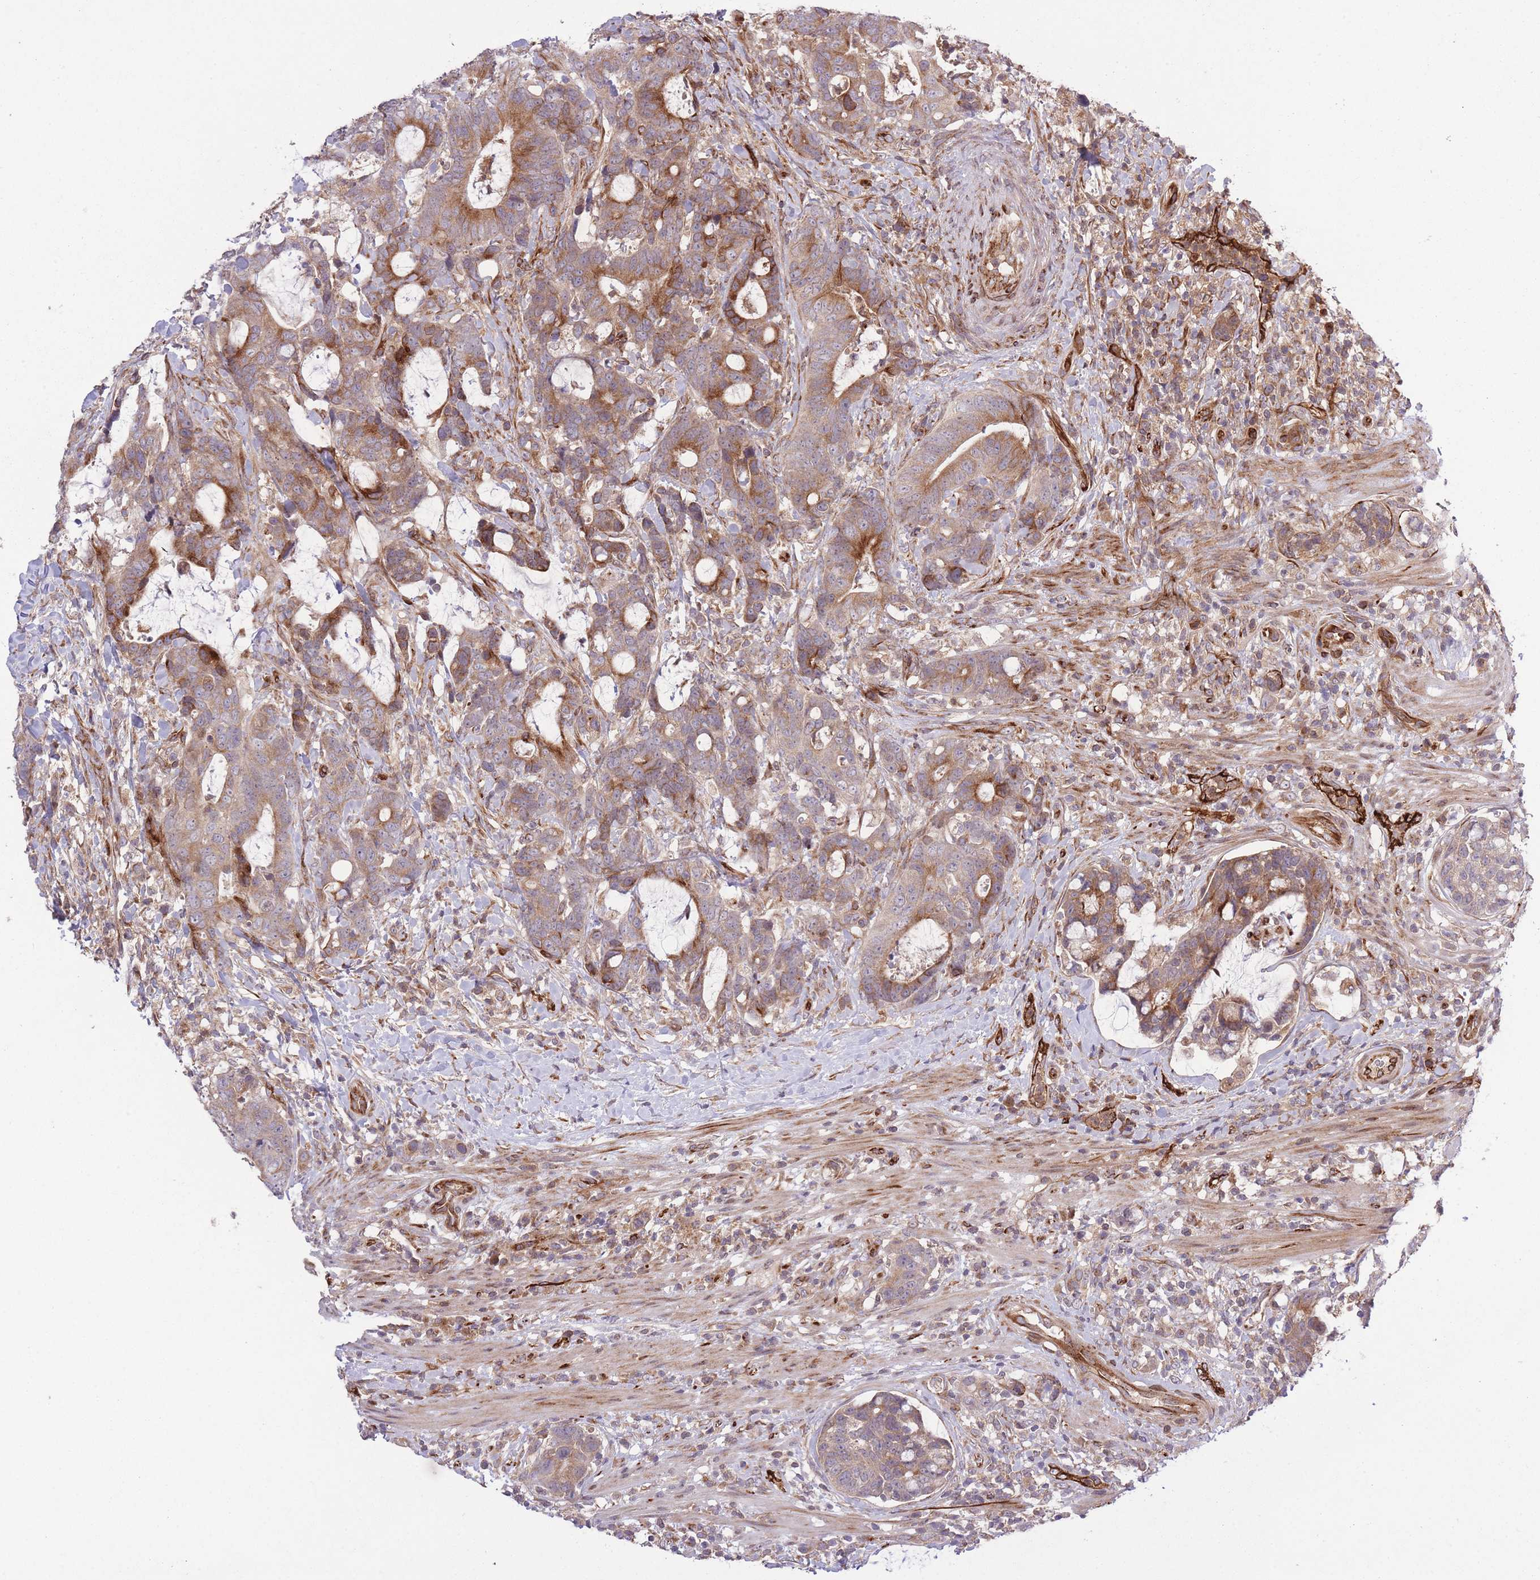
{"staining": {"intensity": "moderate", "quantity": ">75%", "location": "cytoplasmic/membranous"}, "tissue": "colorectal cancer", "cell_type": "Tumor cells", "image_type": "cancer", "snomed": [{"axis": "morphology", "description": "Adenocarcinoma, NOS"}, {"axis": "topography", "description": "Colon"}], "caption": "The micrograph shows staining of adenocarcinoma (colorectal), revealing moderate cytoplasmic/membranous protein staining (brown color) within tumor cells.", "gene": "CISH", "patient": {"sex": "female", "age": 82}}